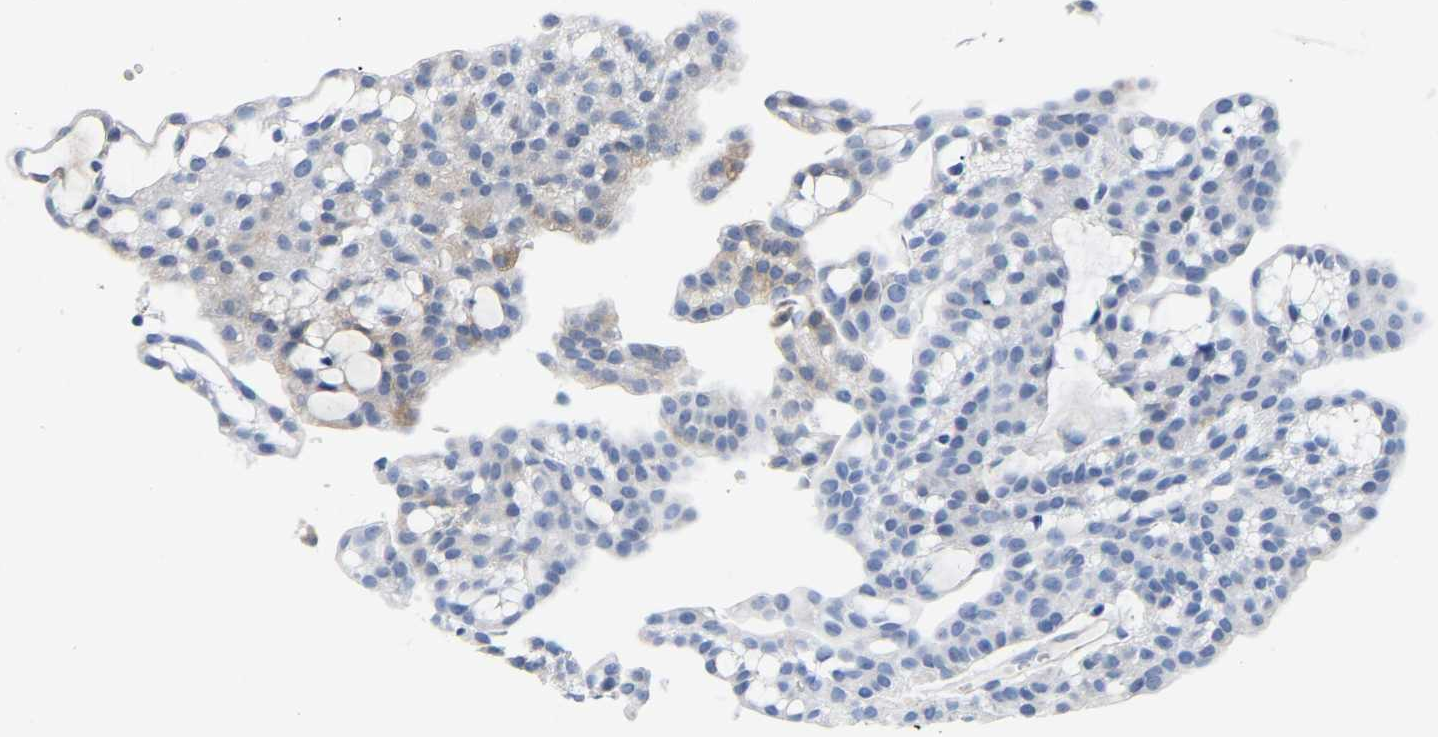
{"staining": {"intensity": "weak", "quantity": "<25%", "location": "cytoplasmic/membranous"}, "tissue": "renal cancer", "cell_type": "Tumor cells", "image_type": "cancer", "snomed": [{"axis": "morphology", "description": "Adenocarcinoma, NOS"}, {"axis": "topography", "description": "Kidney"}], "caption": "There is no significant positivity in tumor cells of renal cancer.", "gene": "ABTB2", "patient": {"sex": "male", "age": 63}}